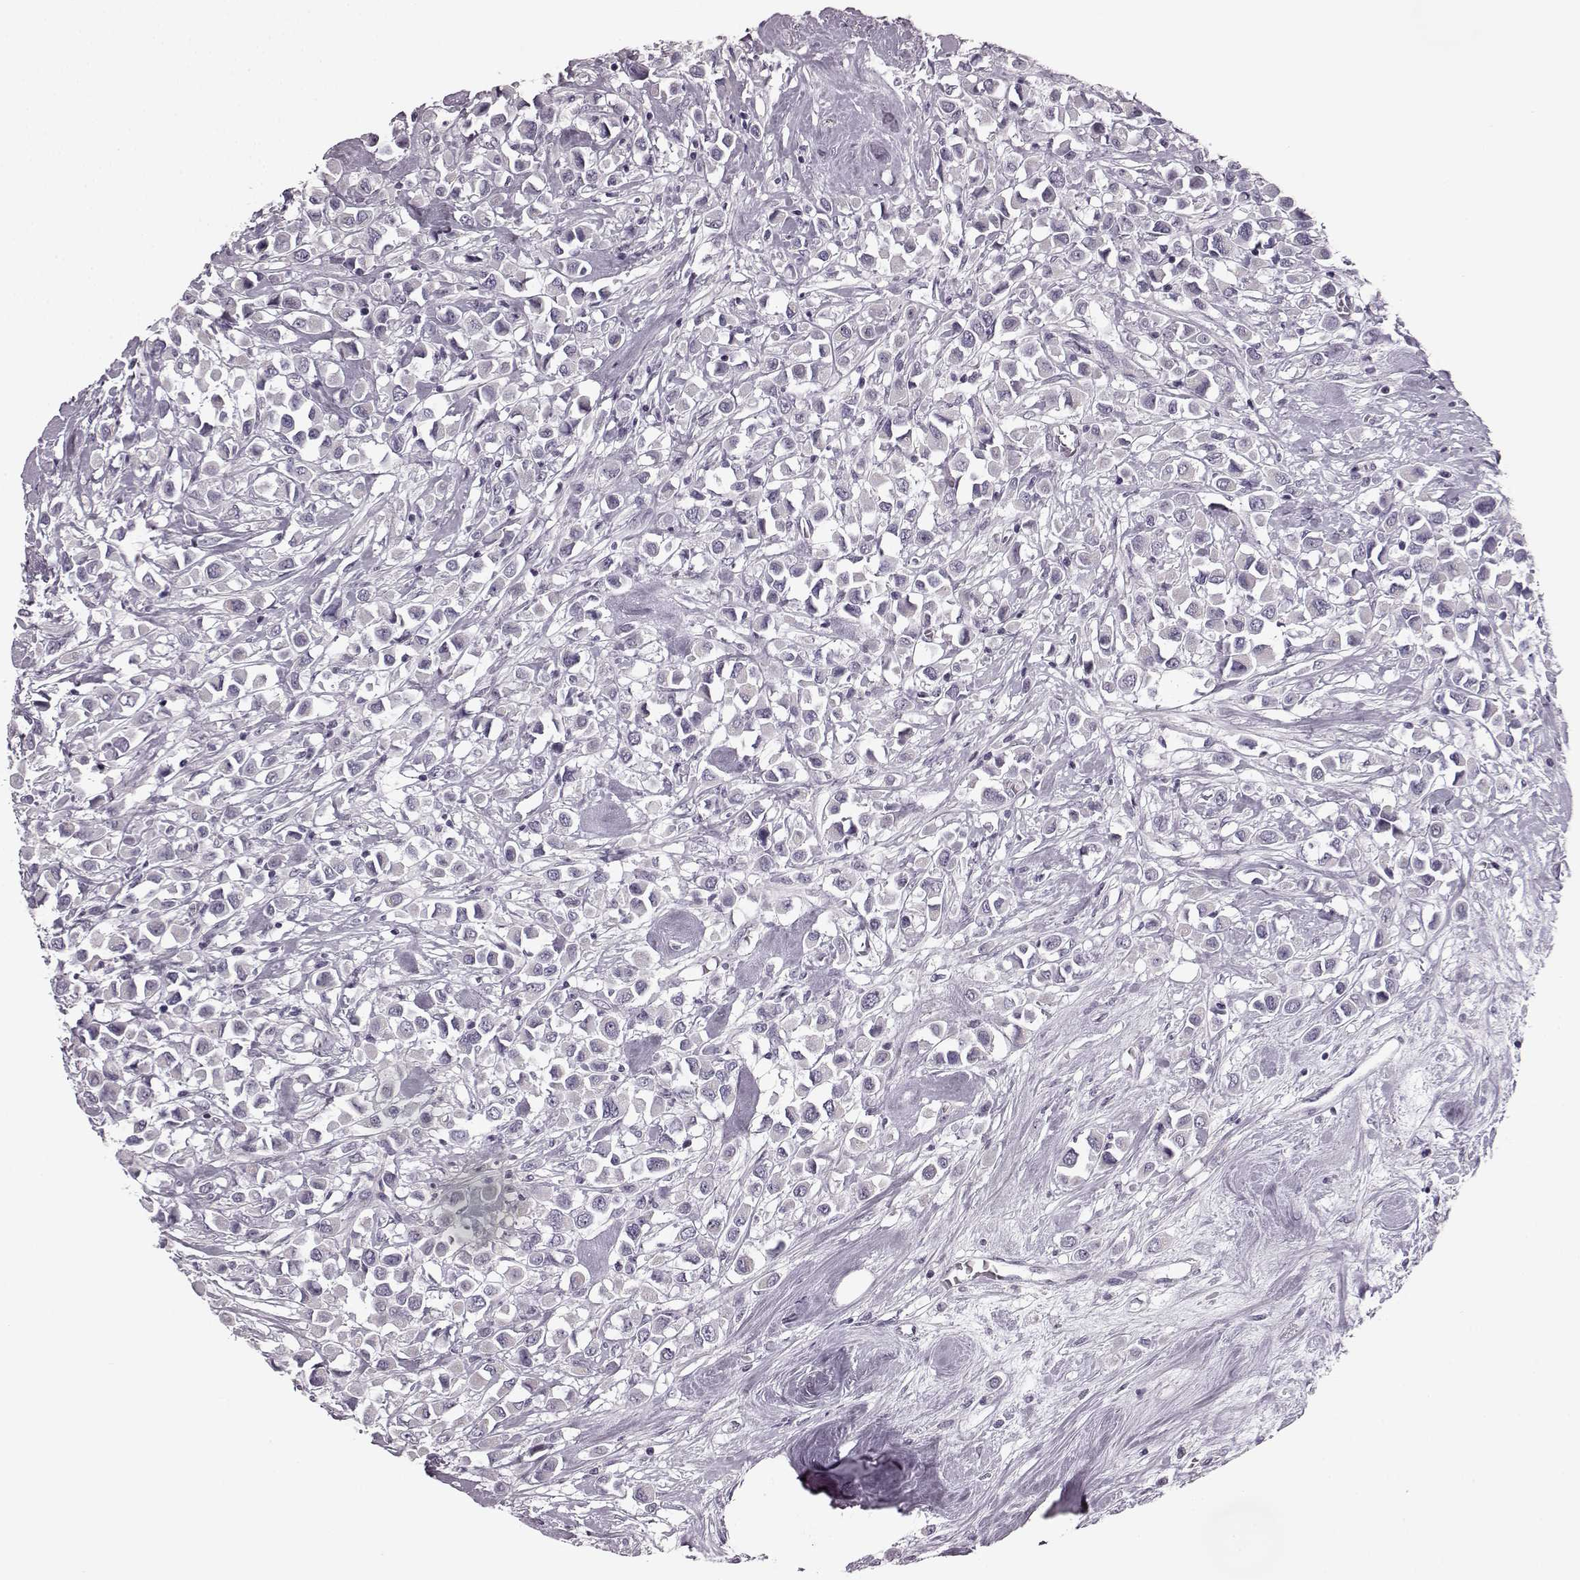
{"staining": {"intensity": "negative", "quantity": "none", "location": "none"}, "tissue": "breast cancer", "cell_type": "Tumor cells", "image_type": "cancer", "snomed": [{"axis": "morphology", "description": "Duct carcinoma"}, {"axis": "topography", "description": "Breast"}], "caption": "A histopathology image of human infiltrating ductal carcinoma (breast) is negative for staining in tumor cells.", "gene": "SEMG2", "patient": {"sex": "female", "age": 61}}